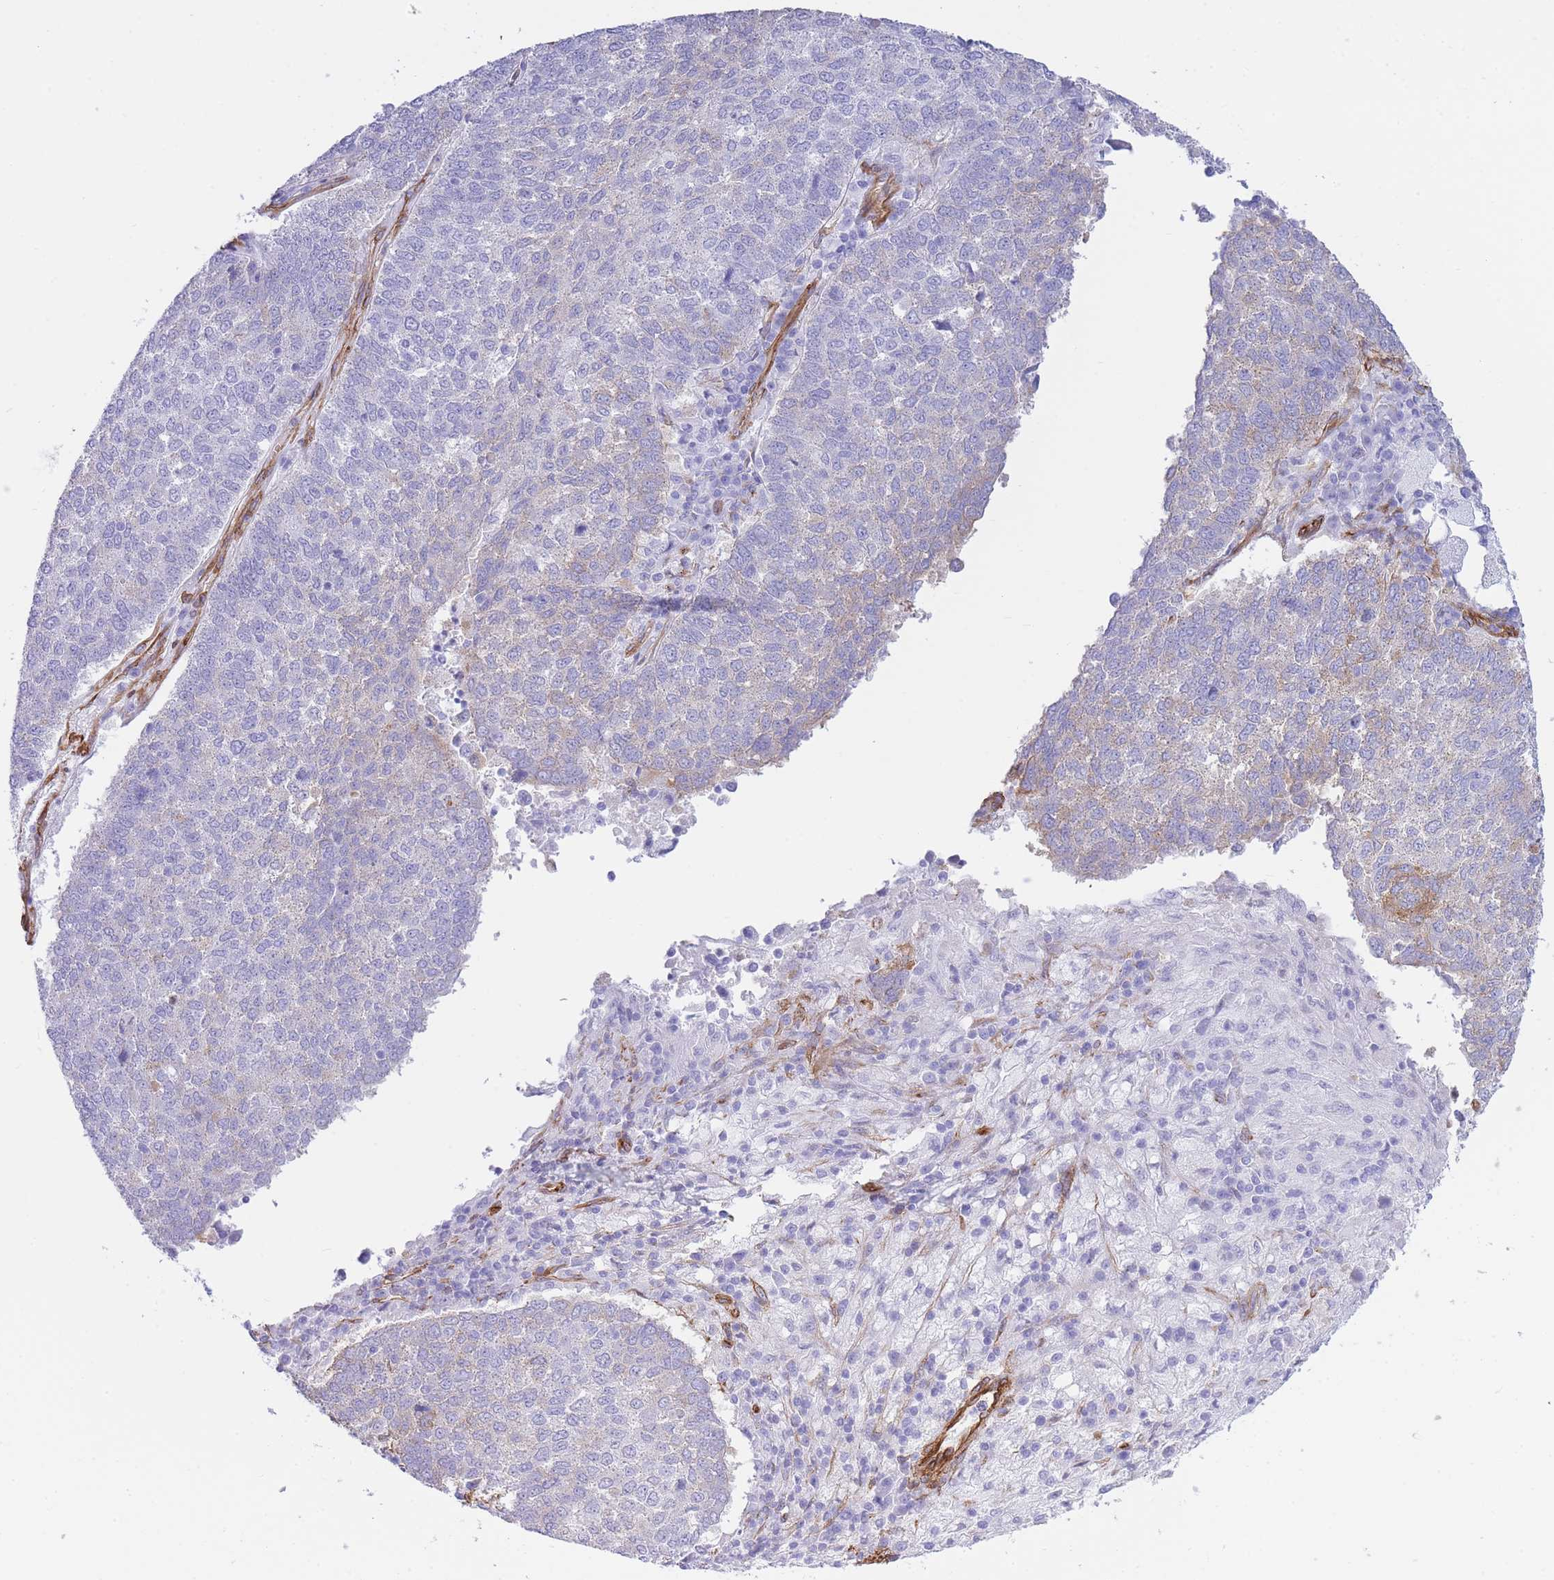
{"staining": {"intensity": "negative", "quantity": "none", "location": "none"}, "tissue": "lung cancer", "cell_type": "Tumor cells", "image_type": "cancer", "snomed": [{"axis": "morphology", "description": "Squamous cell carcinoma, NOS"}, {"axis": "topography", "description": "Lung"}], "caption": "This is a image of immunohistochemistry staining of lung cancer (squamous cell carcinoma), which shows no expression in tumor cells. (DAB (3,3'-diaminobenzidine) immunohistochemistry (IHC), high magnification).", "gene": "CAVIN1", "patient": {"sex": "male", "age": 73}}